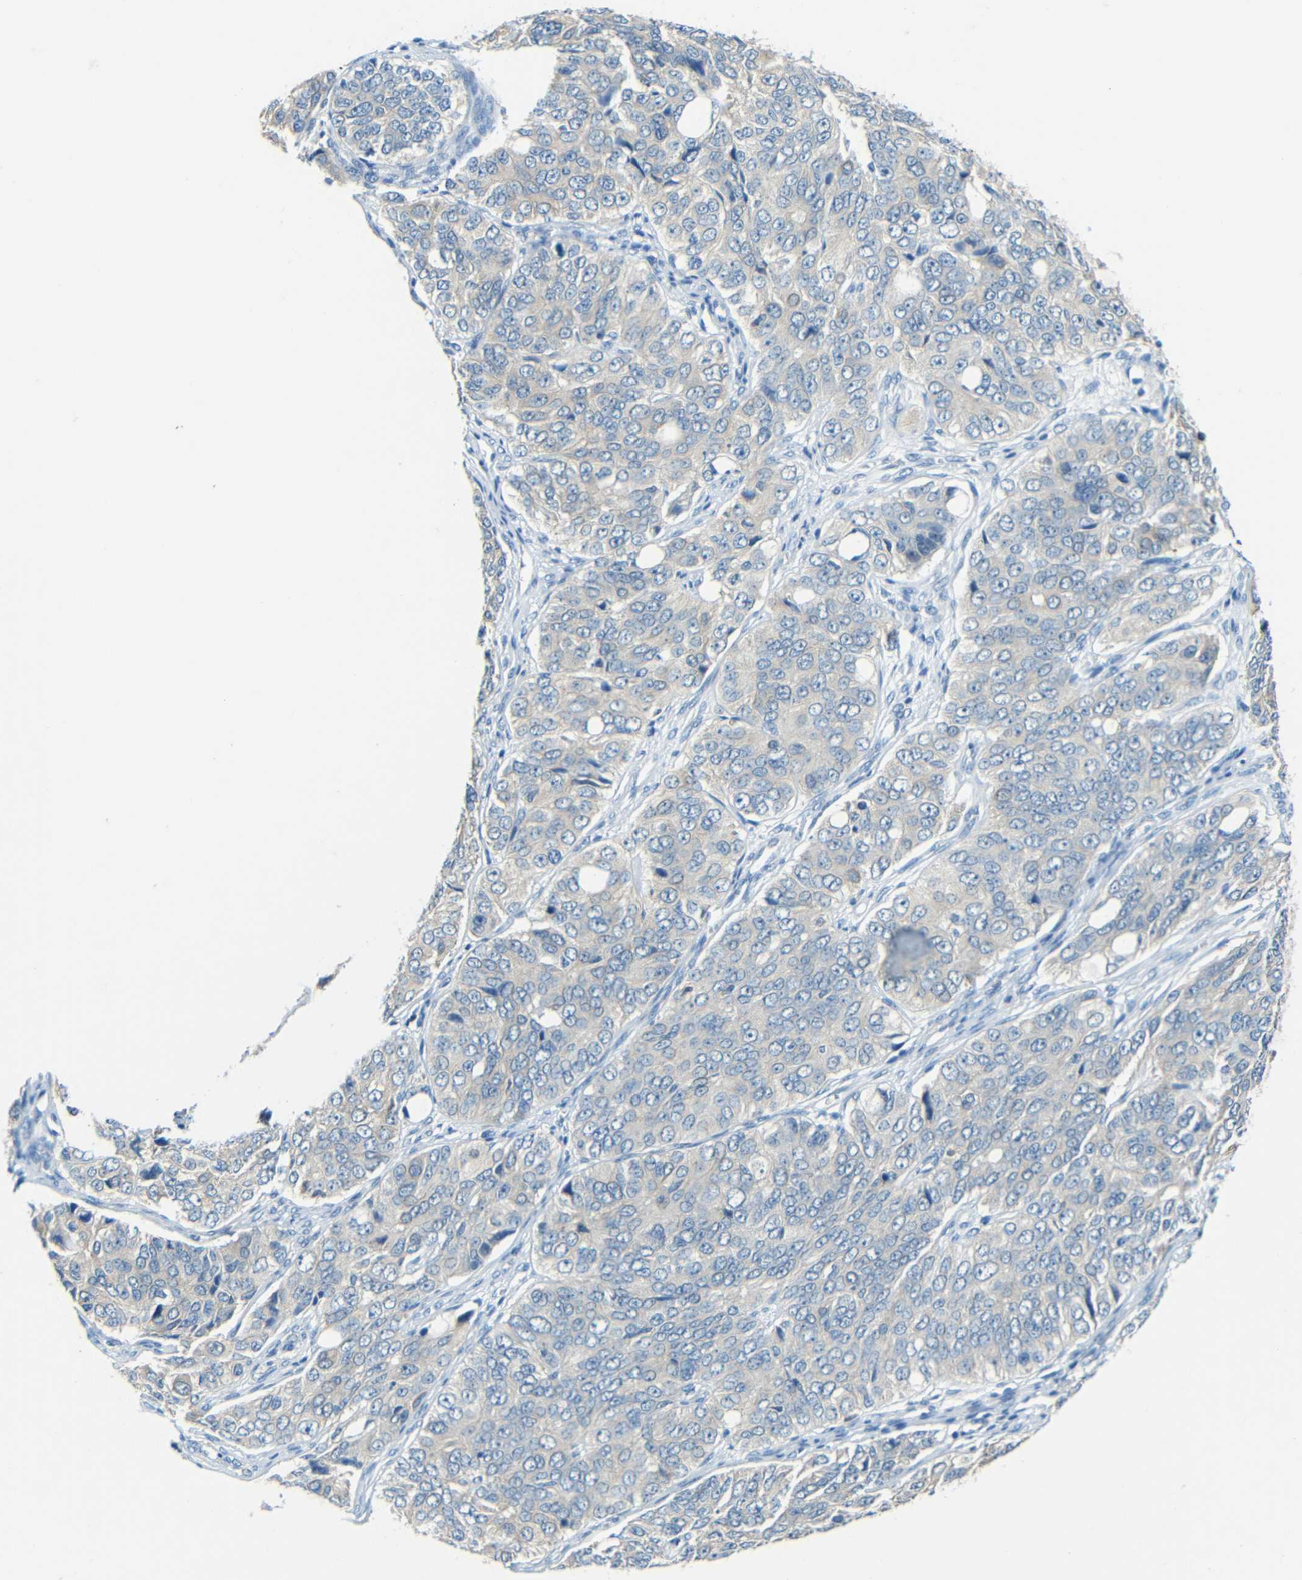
{"staining": {"intensity": "negative", "quantity": "none", "location": "none"}, "tissue": "ovarian cancer", "cell_type": "Tumor cells", "image_type": "cancer", "snomed": [{"axis": "morphology", "description": "Carcinoma, endometroid"}, {"axis": "topography", "description": "Ovary"}], "caption": "Photomicrograph shows no significant protein positivity in tumor cells of ovarian endometroid carcinoma.", "gene": "CYP26B1", "patient": {"sex": "female", "age": 51}}